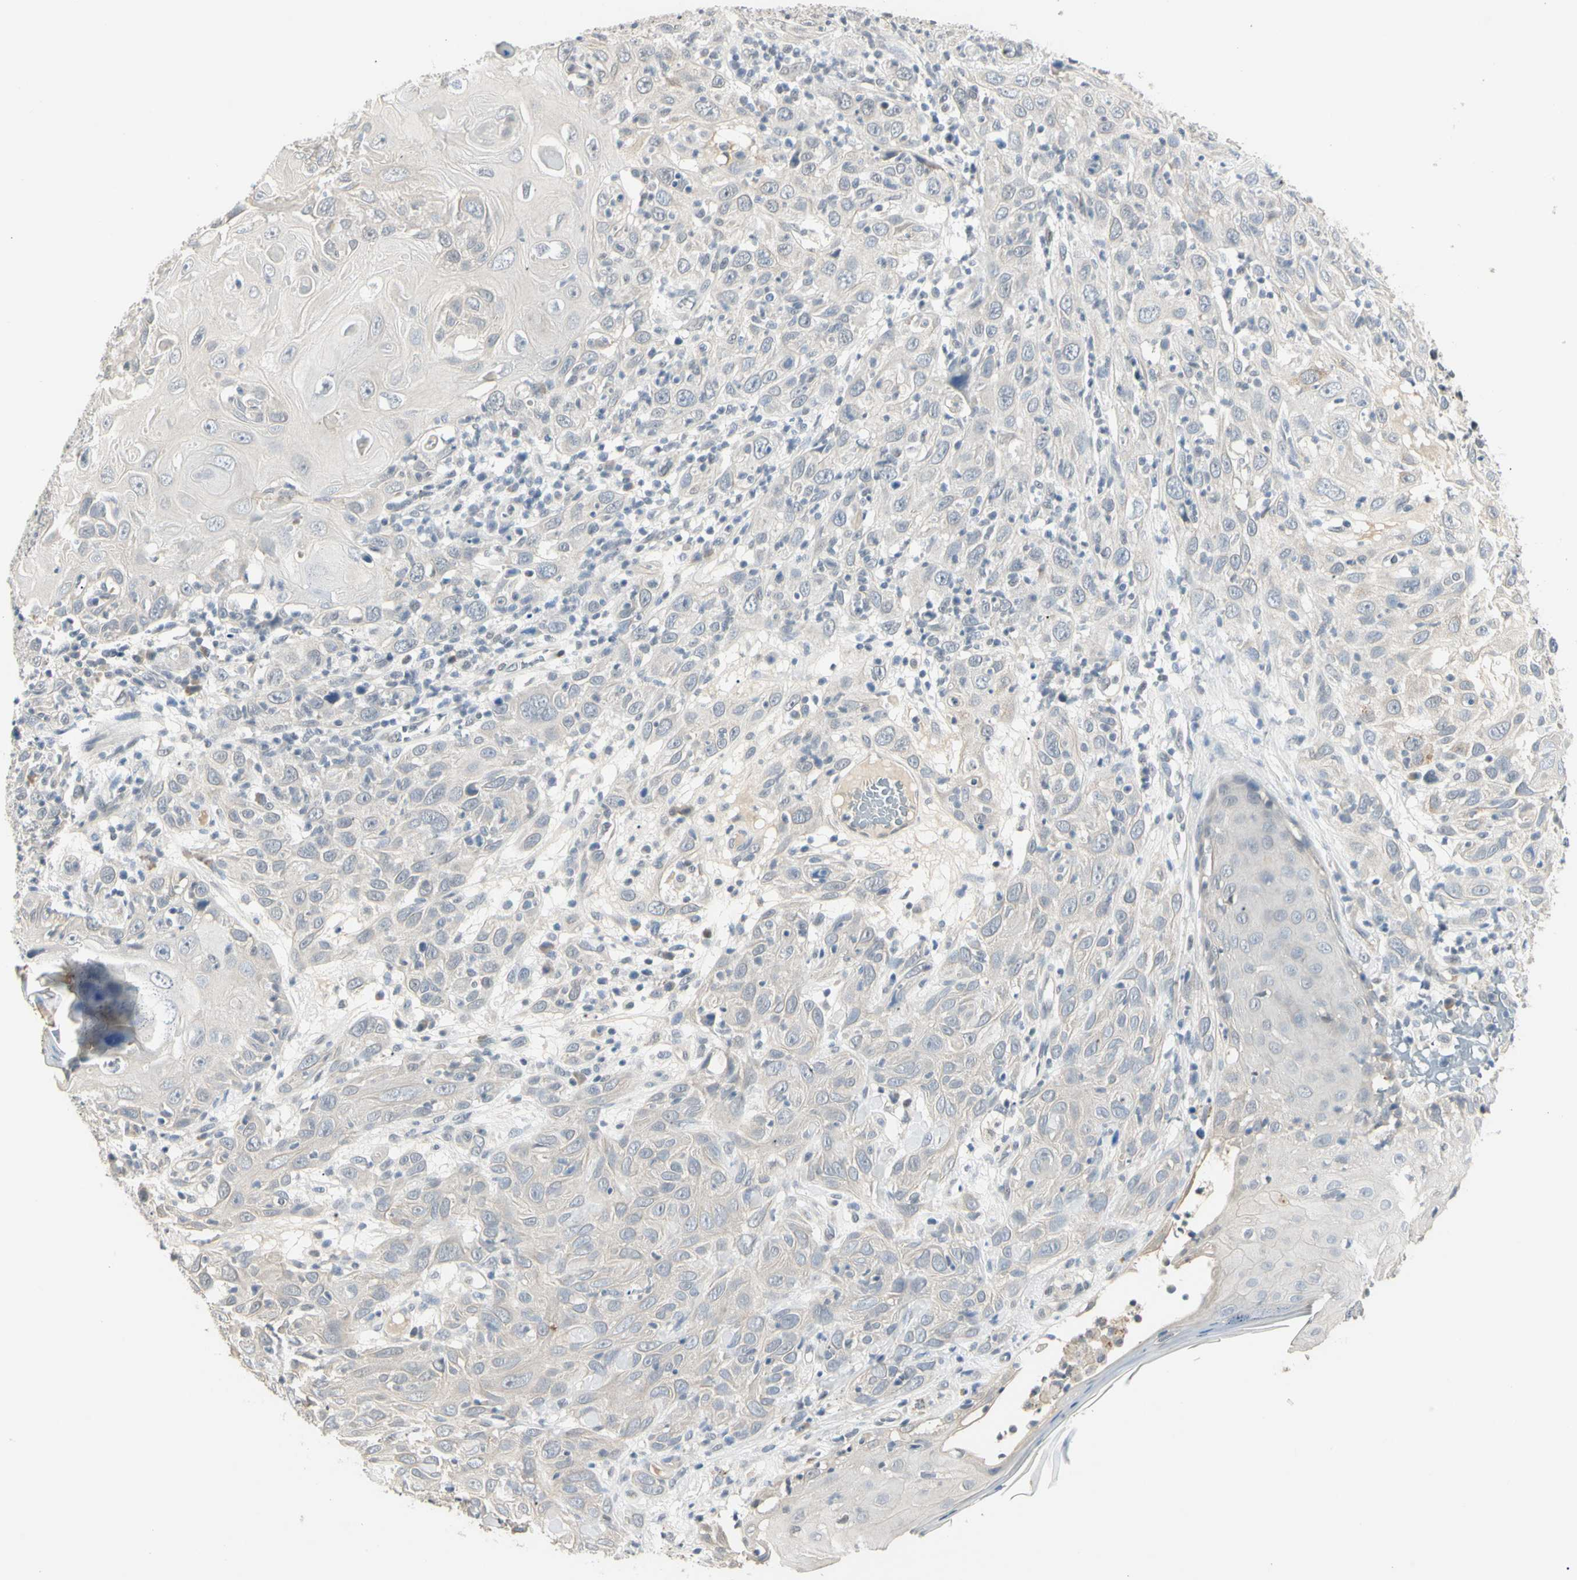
{"staining": {"intensity": "negative", "quantity": "none", "location": "none"}, "tissue": "skin cancer", "cell_type": "Tumor cells", "image_type": "cancer", "snomed": [{"axis": "morphology", "description": "Squamous cell carcinoma, NOS"}, {"axis": "topography", "description": "Skin"}], "caption": "Histopathology image shows no significant protein staining in tumor cells of skin cancer (squamous cell carcinoma). (IHC, brightfield microscopy, high magnification).", "gene": "GREM1", "patient": {"sex": "female", "age": 88}}